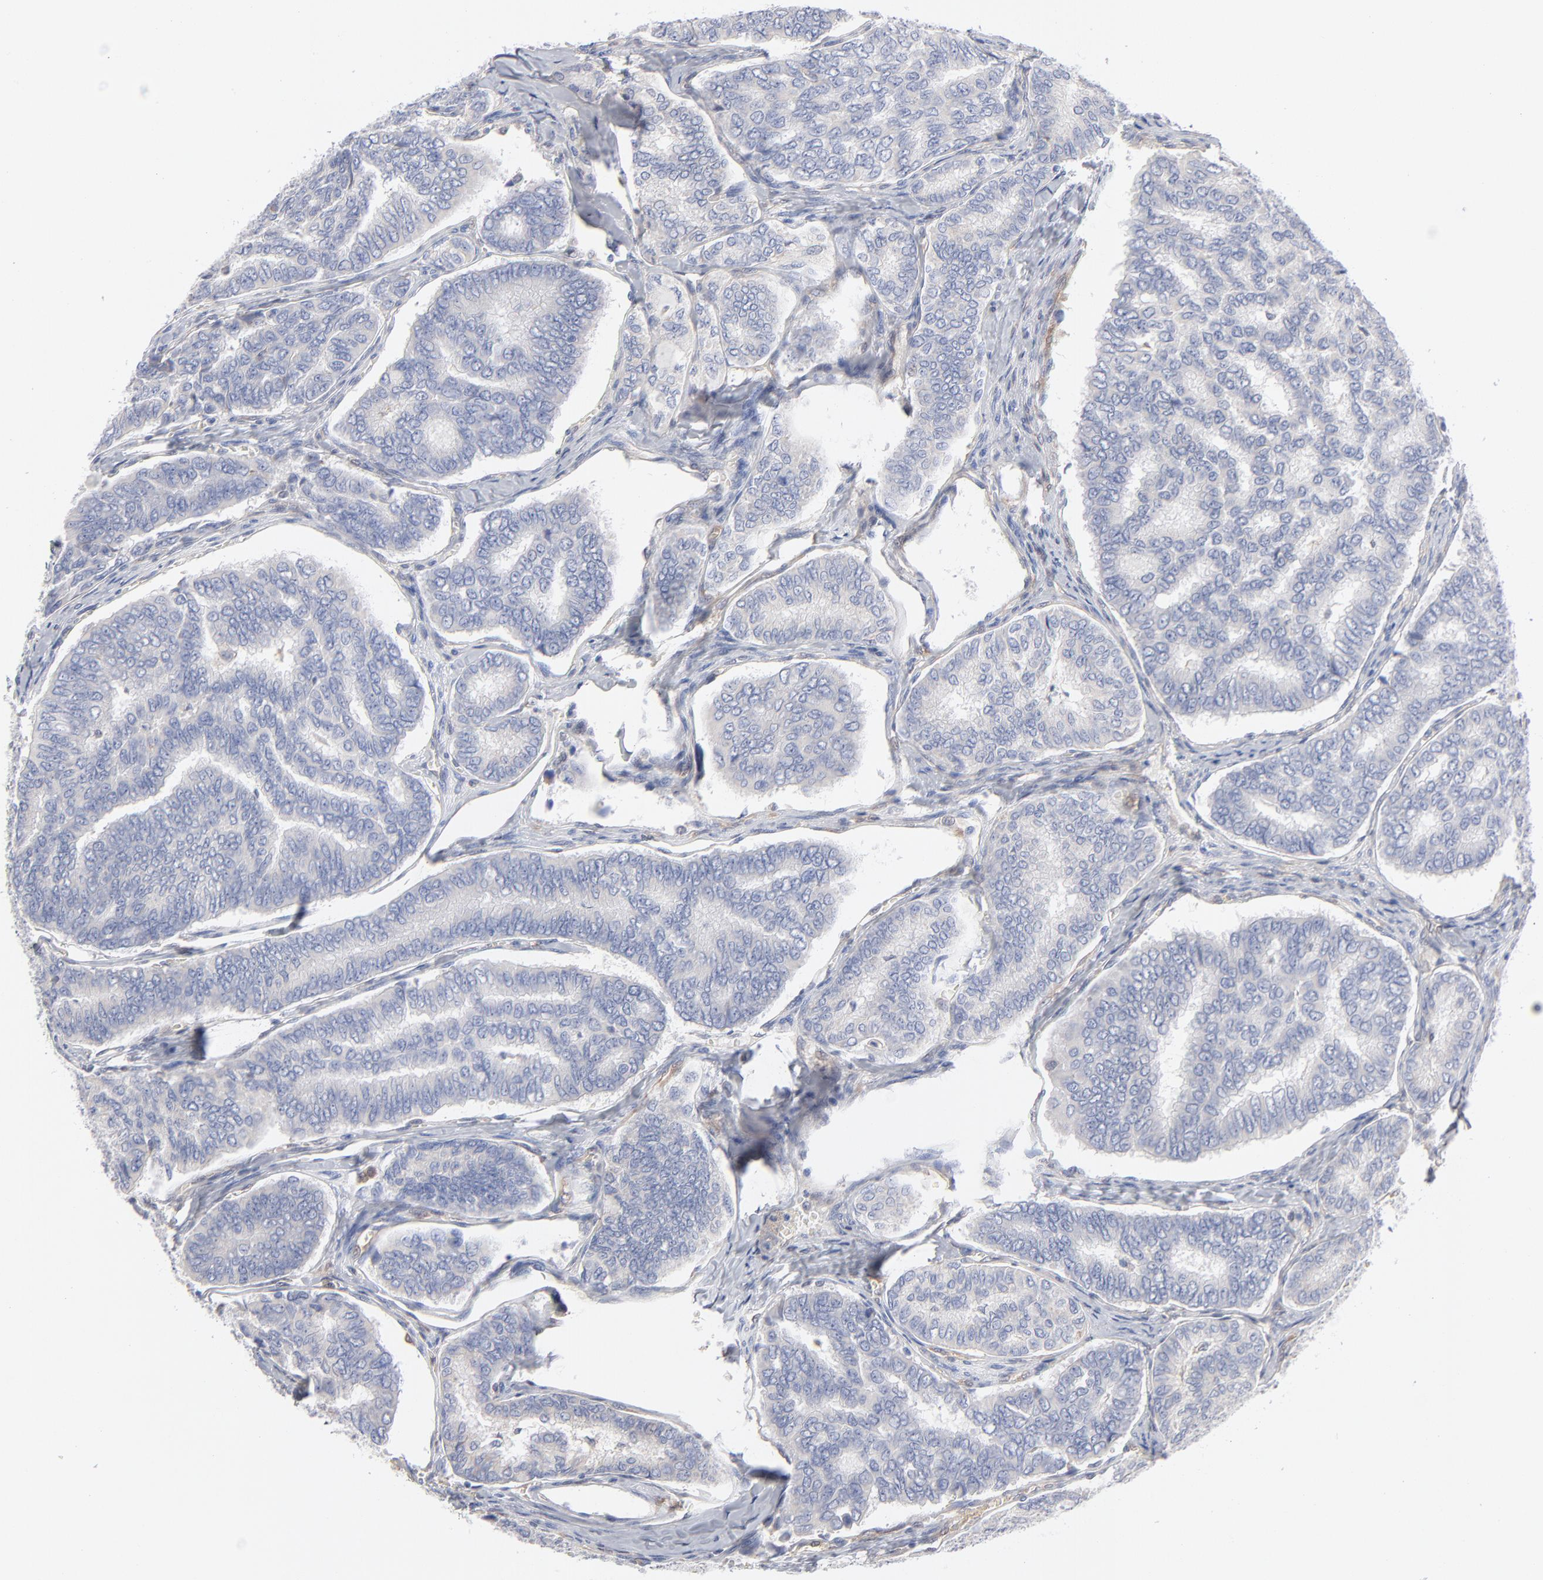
{"staining": {"intensity": "negative", "quantity": "none", "location": "none"}, "tissue": "thyroid cancer", "cell_type": "Tumor cells", "image_type": "cancer", "snomed": [{"axis": "morphology", "description": "Papillary adenocarcinoma, NOS"}, {"axis": "topography", "description": "Thyroid gland"}], "caption": "Papillary adenocarcinoma (thyroid) stained for a protein using IHC displays no staining tumor cells.", "gene": "ARRB1", "patient": {"sex": "female", "age": 35}}